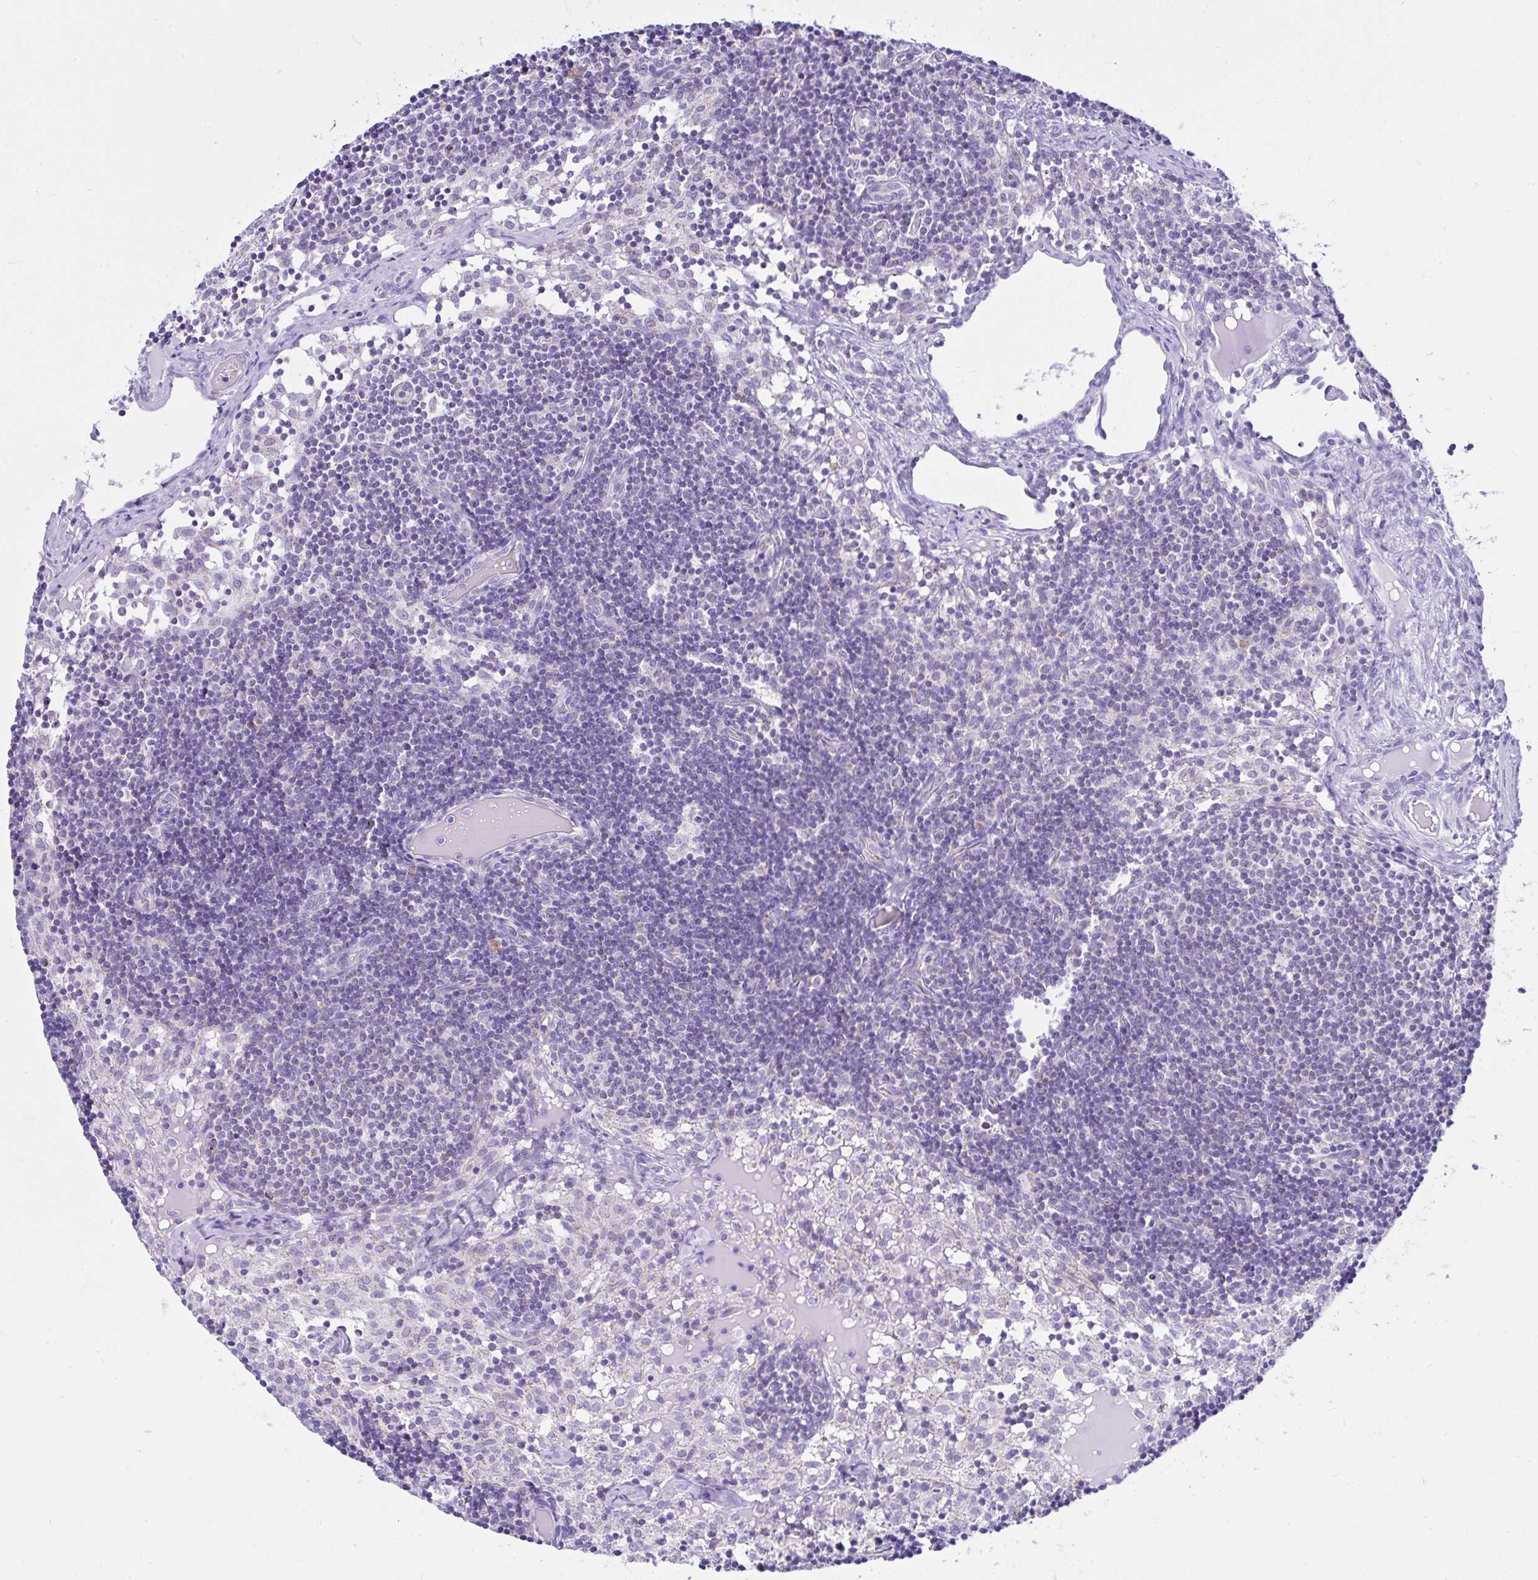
{"staining": {"intensity": "moderate", "quantity": "<25%", "location": "cytoplasmic/membranous"}, "tissue": "lymph node", "cell_type": "Germinal center cells", "image_type": "normal", "snomed": [{"axis": "morphology", "description": "Normal tissue, NOS"}, {"axis": "topography", "description": "Lymph node"}], "caption": "IHC staining of unremarkable lymph node, which shows low levels of moderate cytoplasmic/membranous staining in about <25% of germinal center cells indicating moderate cytoplasmic/membranous protein expression. The staining was performed using DAB (brown) for protein detection and nuclei were counterstained in hematoxylin (blue).", "gene": "SLC13A1", "patient": {"sex": "female", "age": 31}}